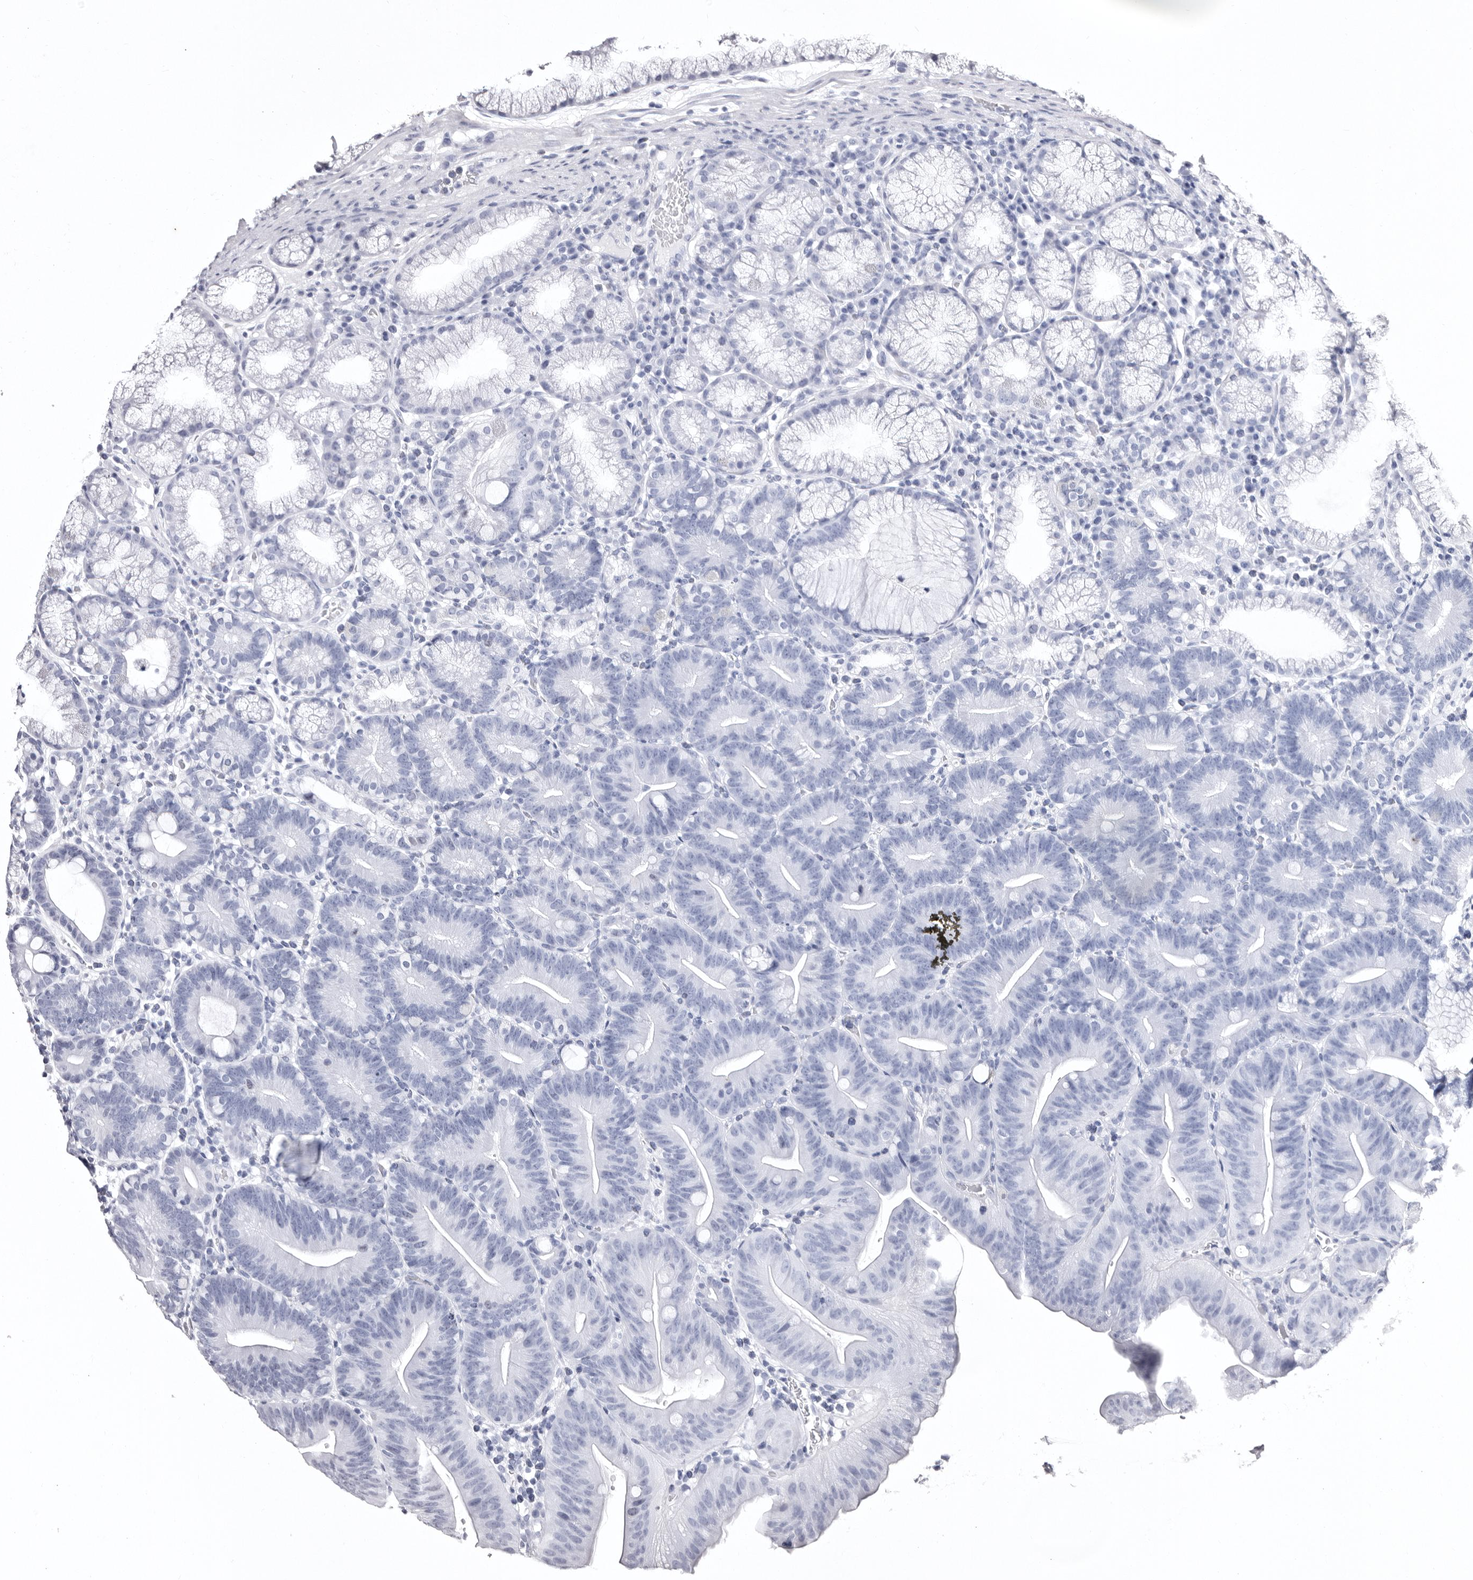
{"staining": {"intensity": "negative", "quantity": "none", "location": "none"}, "tissue": "duodenum", "cell_type": "Glandular cells", "image_type": "normal", "snomed": [{"axis": "morphology", "description": "Normal tissue, NOS"}, {"axis": "topography", "description": "Duodenum"}], "caption": "DAB (3,3'-diaminobenzidine) immunohistochemical staining of benign duodenum reveals no significant expression in glandular cells.", "gene": "CDCA8", "patient": {"sex": "male", "age": 54}}